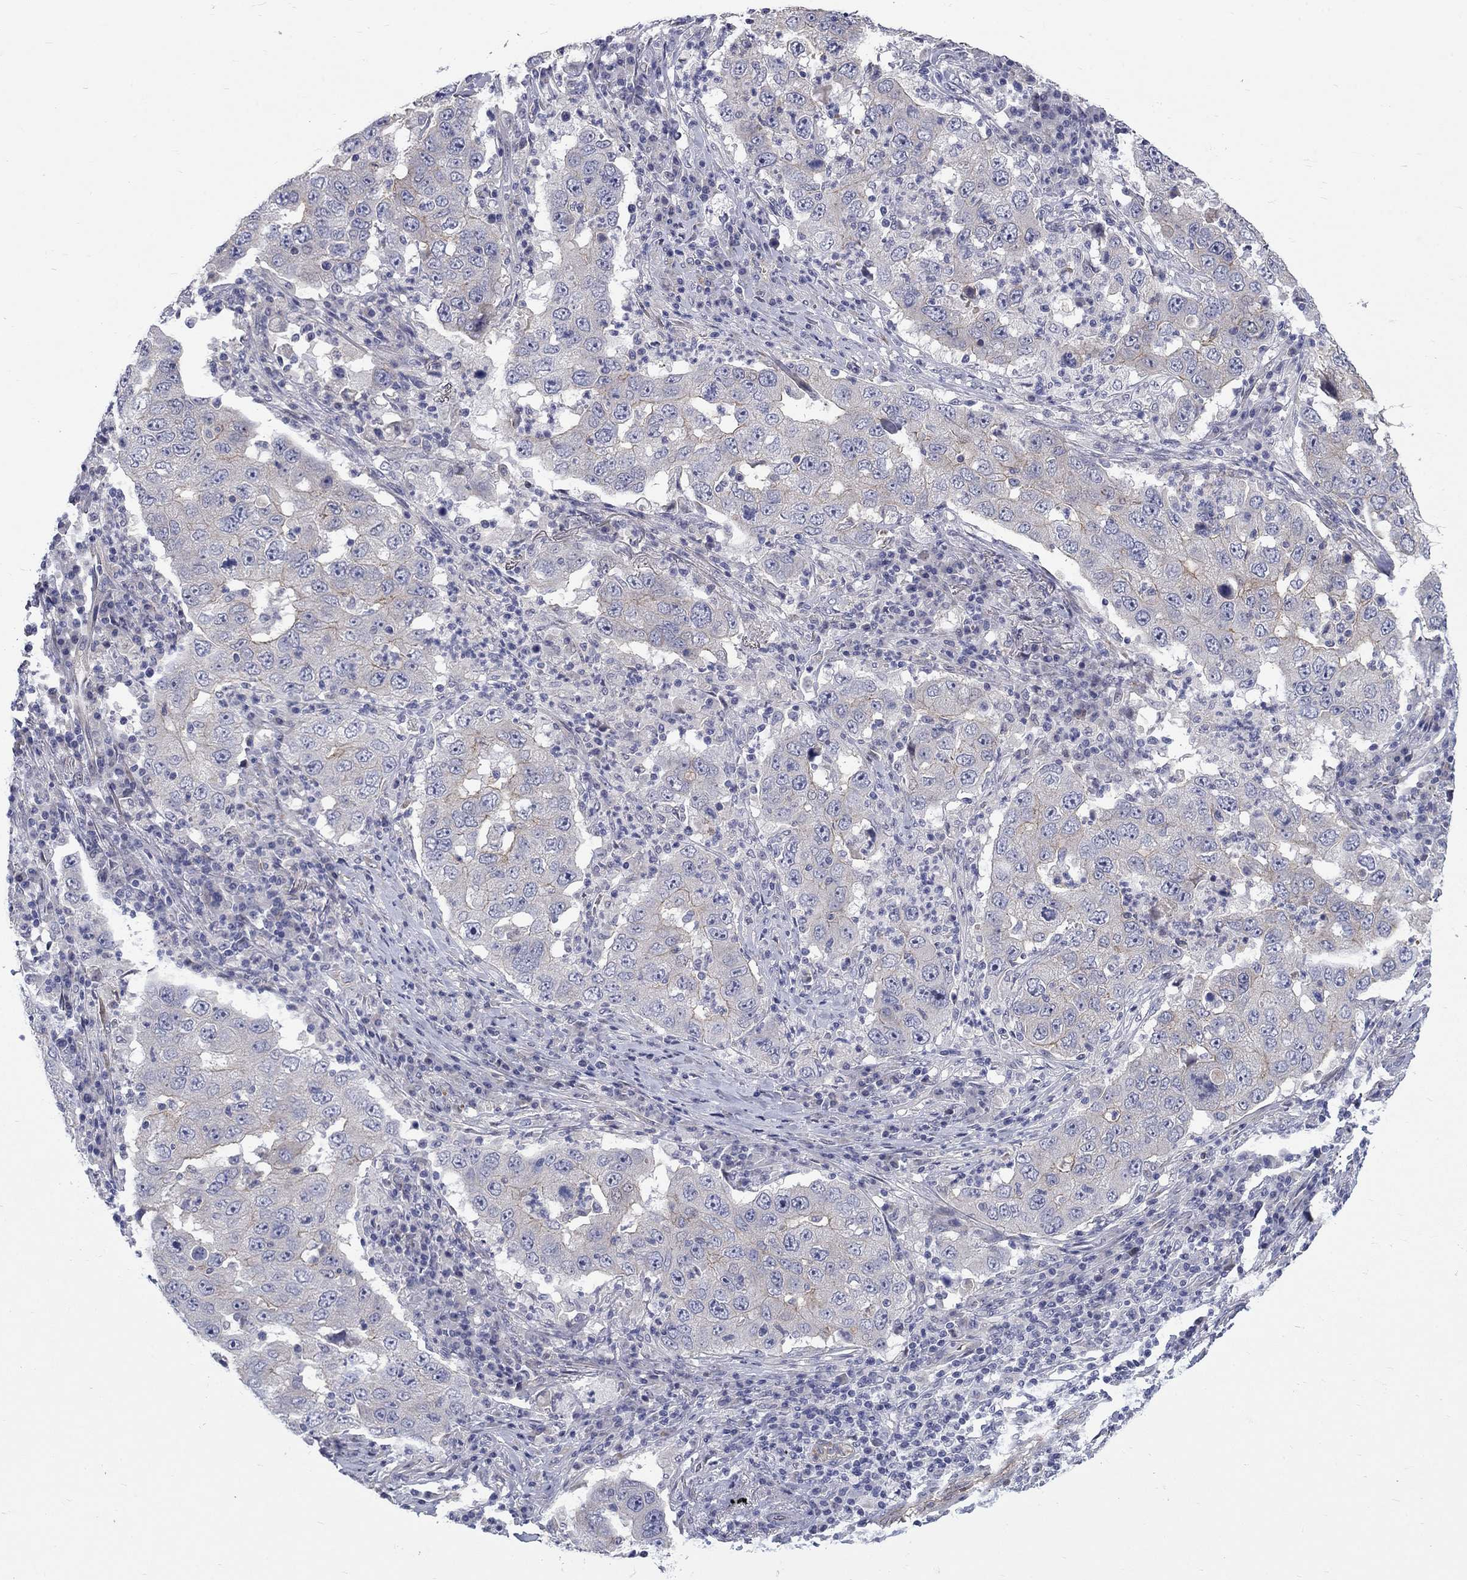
{"staining": {"intensity": "weak", "quantity": "<25%", "location": "cytoplasmic/membranous"}, "tissue": "lung cancer", "cell_type": "Tumor cells", "image_type": "cancer", "snomed": [{"axis": "morphology", "description": "Adenocarcinoma, NOS"}, {"axis": "topography", "description": "Lung"}], "caption": "The image displays no significant staining in tumor cells of lung adenocarcinoma.", "gene": "SLC1A1", "patient": {"sex": "male", "age": 73}}